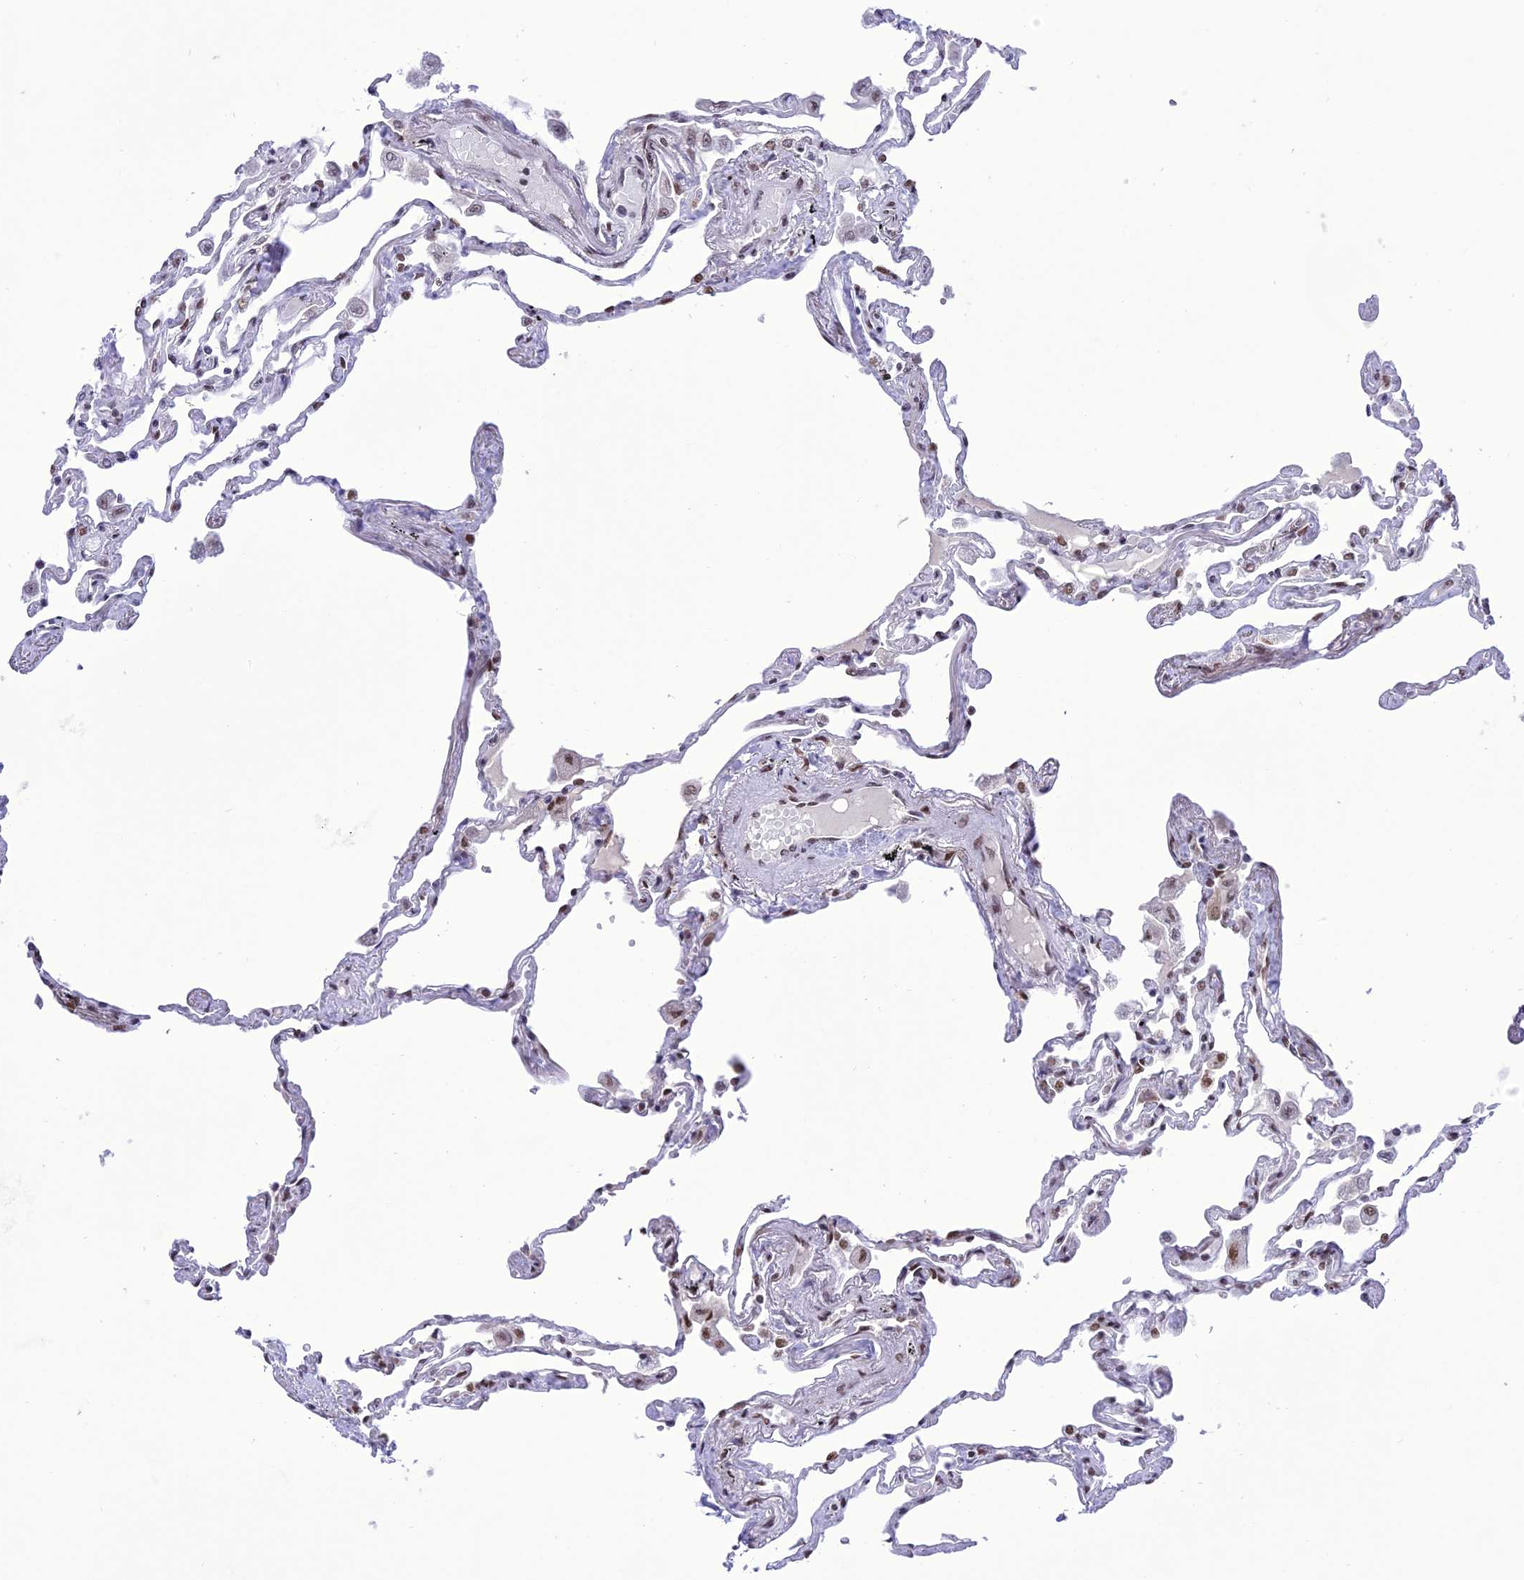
{"staining": {"intensity": "moderate", "quantity": ">75%", "location": "nuclear"}, "tissue": "lung", "cell_type": "Alveolar cells", "image_type": "normal", "snomed": [{"axis": "morphology", "description": "Normal tissue, NOS"}, {"axis": "topography", "description": "Lung"}], "caption": "The histopathology image displays immunohistochemical staining of normal lung. There is moderate nuclear expression is present in about >75% of alveolar cells.", "gene": "DDX1", "patient": {"sex": "female", "age": 67}}